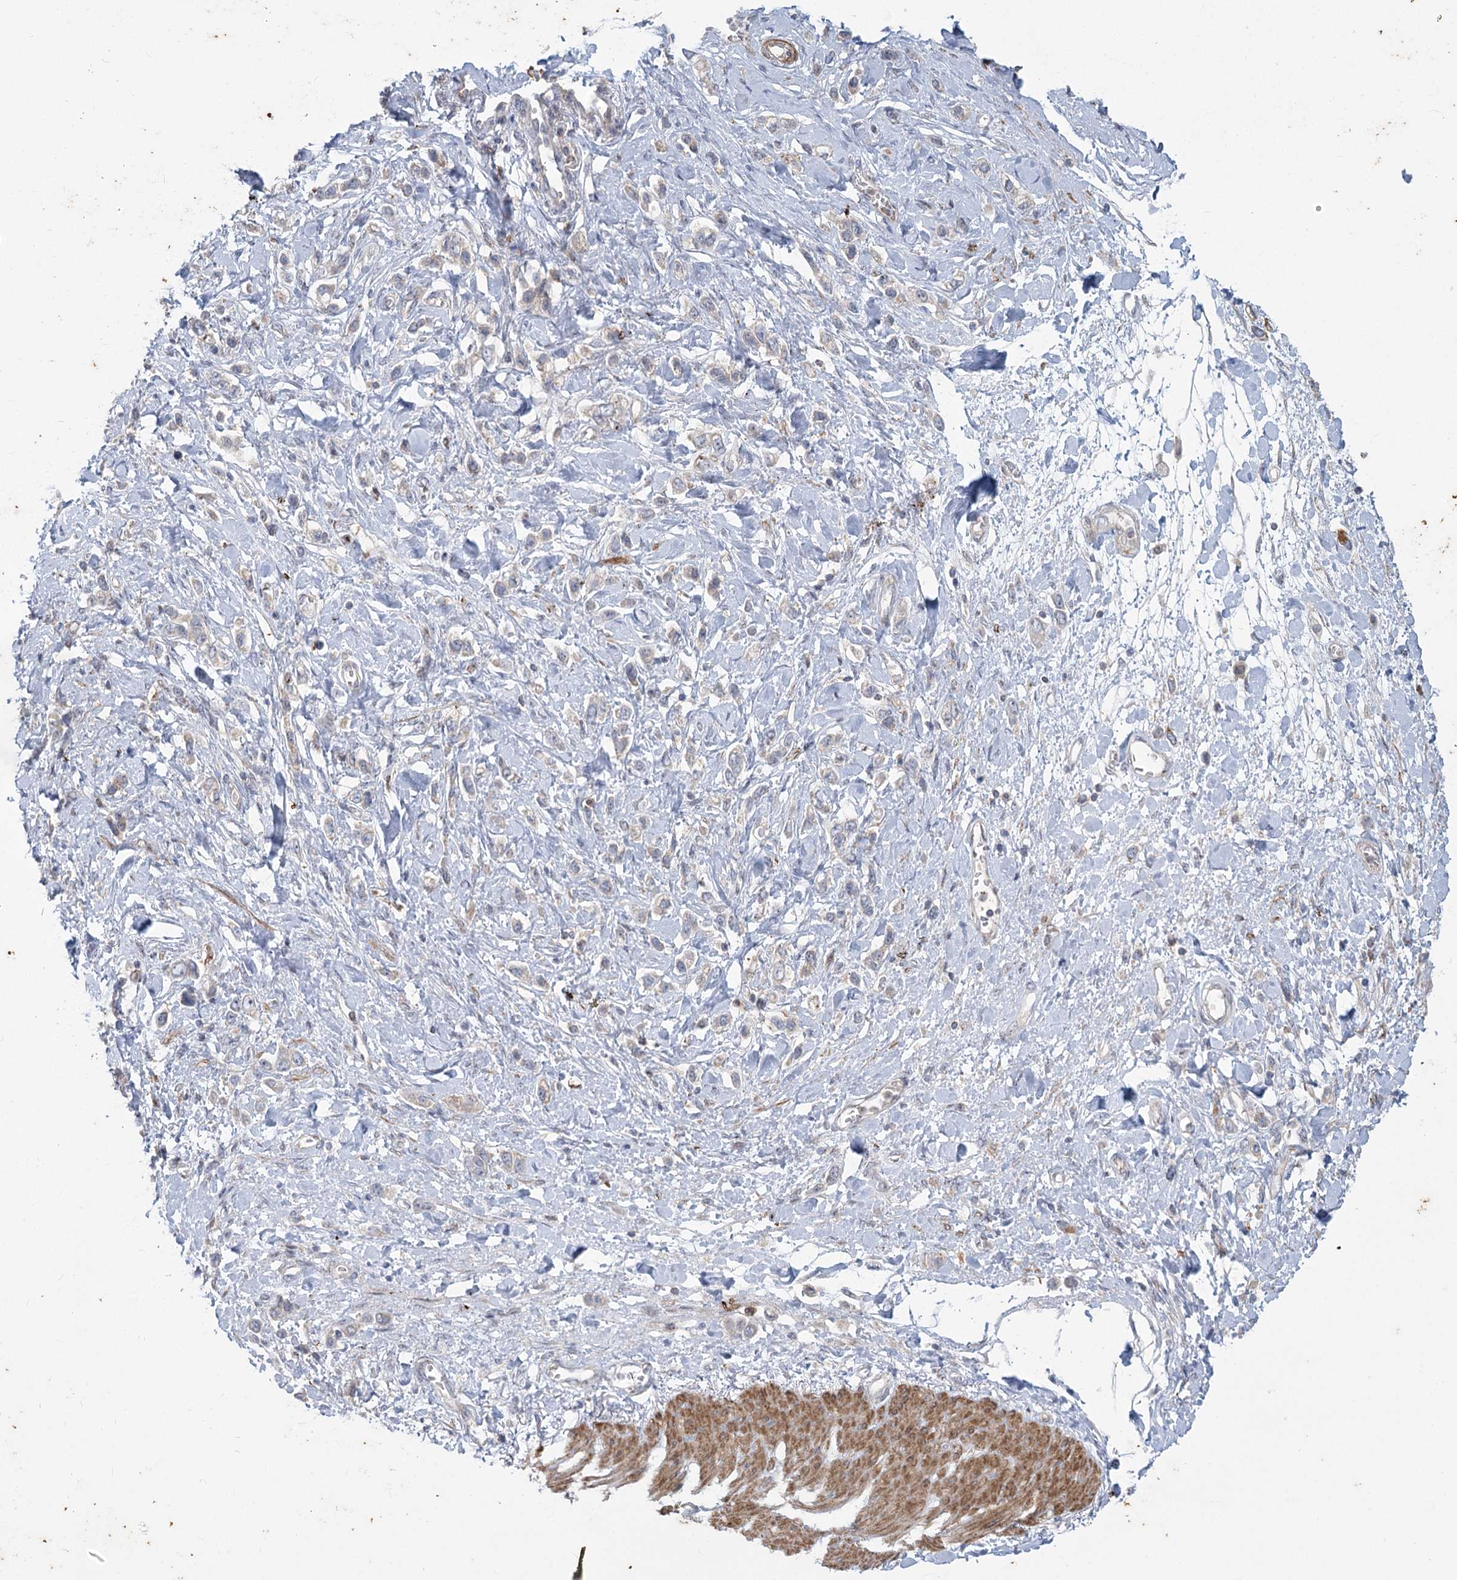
{"staining": {"intensity": "weak", "quantity": "<25%", "location": "cytoplasmic/membranous"}, "tissue": "stomach cancer", "cell_type": "Tumor cells", "image_type": "cancer", "snomed": [{"axis": "morphology", "description": "Normal tissue, NOS"}, {"axis": "morphology", "description": "Adenocarcinoma, NOS"}, {"axis": "topography", "description": "Stomach, upper"}, {"axis": "topography", "description": "Stomach"}], "caption": "The image demonstrates no significant positivity in tumor cells of stomach cancer.", "gene": "MTG1", "patient": {"sex": "female", "age": 65}}